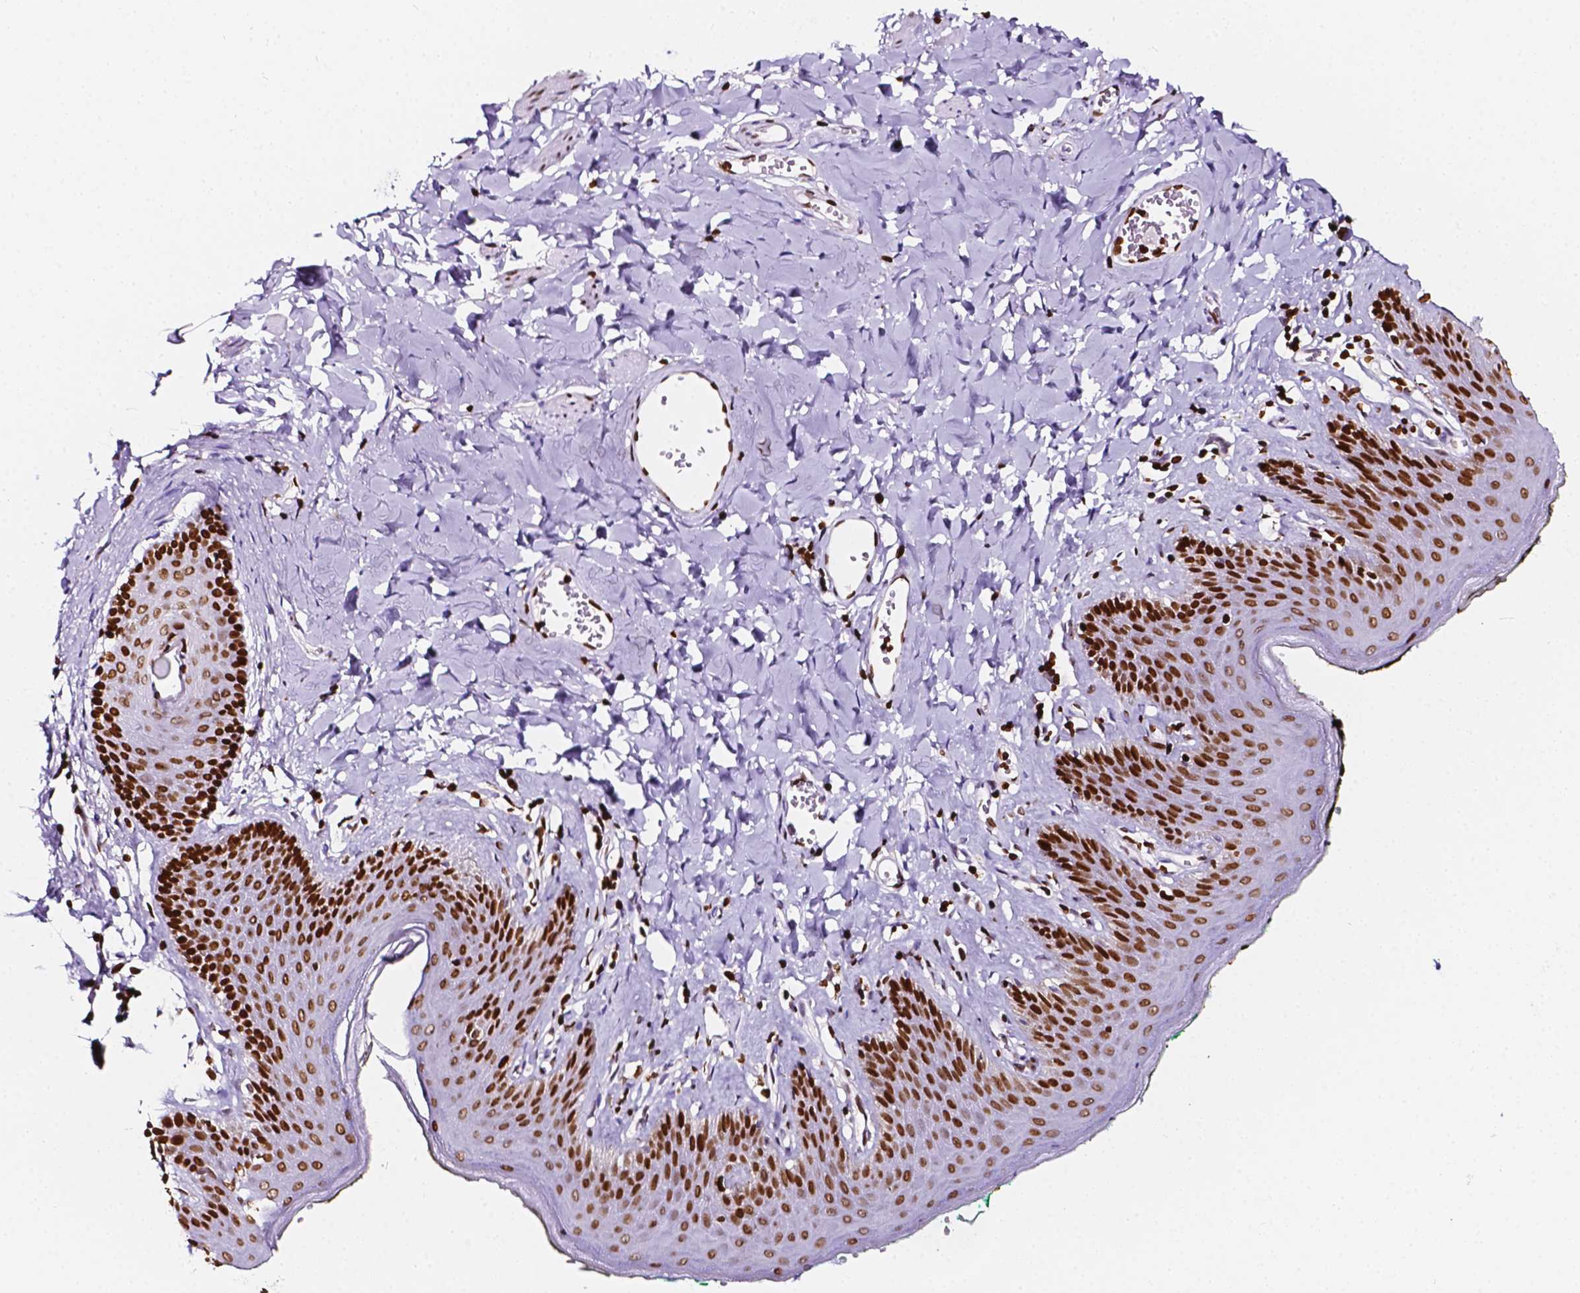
{"staining": {"intensity": "strong", "quantity": ">75%", "location": "nuclear"}, "tissue": "skin", "cell_type": "Epidermal cells", "image_type": "normal", "snomed": [{"axis": "morphology", "description": "Normal tissue, NOS"}, {"axis": "topography", "description": "Vulva"}, {"axis": "topography", "description": "Peripheral nerve tissue"}], "caption": "Epidermal cells show high levels of strong nuclear positivity in approximately >75% of cells in unremarkable skin. The protein of interest is shown in brown color, while the nuclei are stained blue.", "gene": "CBY3", "patient": {"sex": "female", "age": 66}}